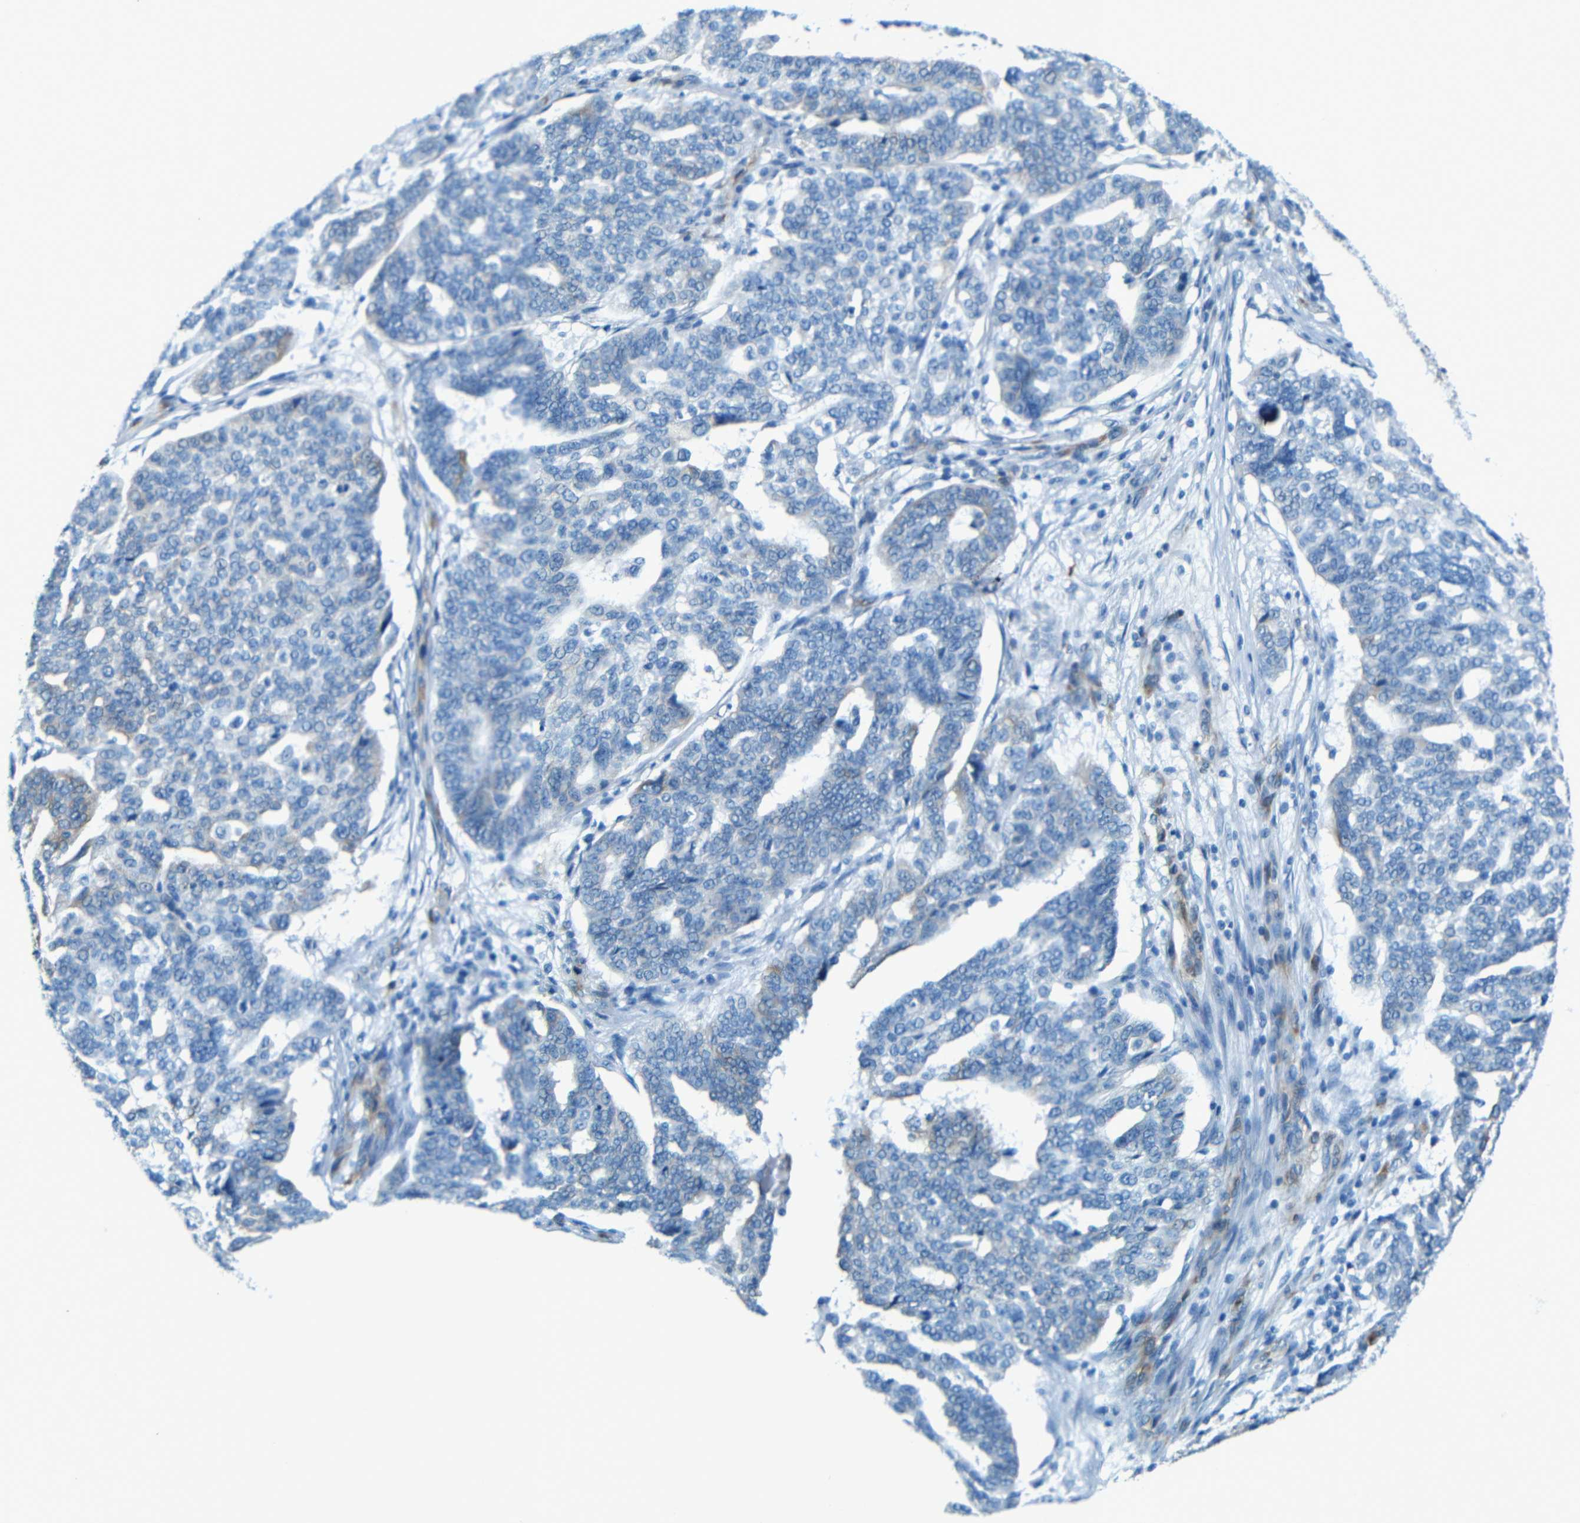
{"staining": {"intensity": "negative", "quantity": "none", "location": "none"}, "tissue": "ovarian cancer", "cell_type": "Tumor cells", "image_type": "cancer", "snomed": [{"axis": "morphology", "description": "Cystadenocarcinoma, serous, NOS"}, {"axis": "topography", "description": "Ovary"}], "caption": "There is no significant positivity in tumor cells of serous cystadenocarcinoma (ovarian).", "gene": "MAP2", "patient": {"sex": "female", "age": 59}}